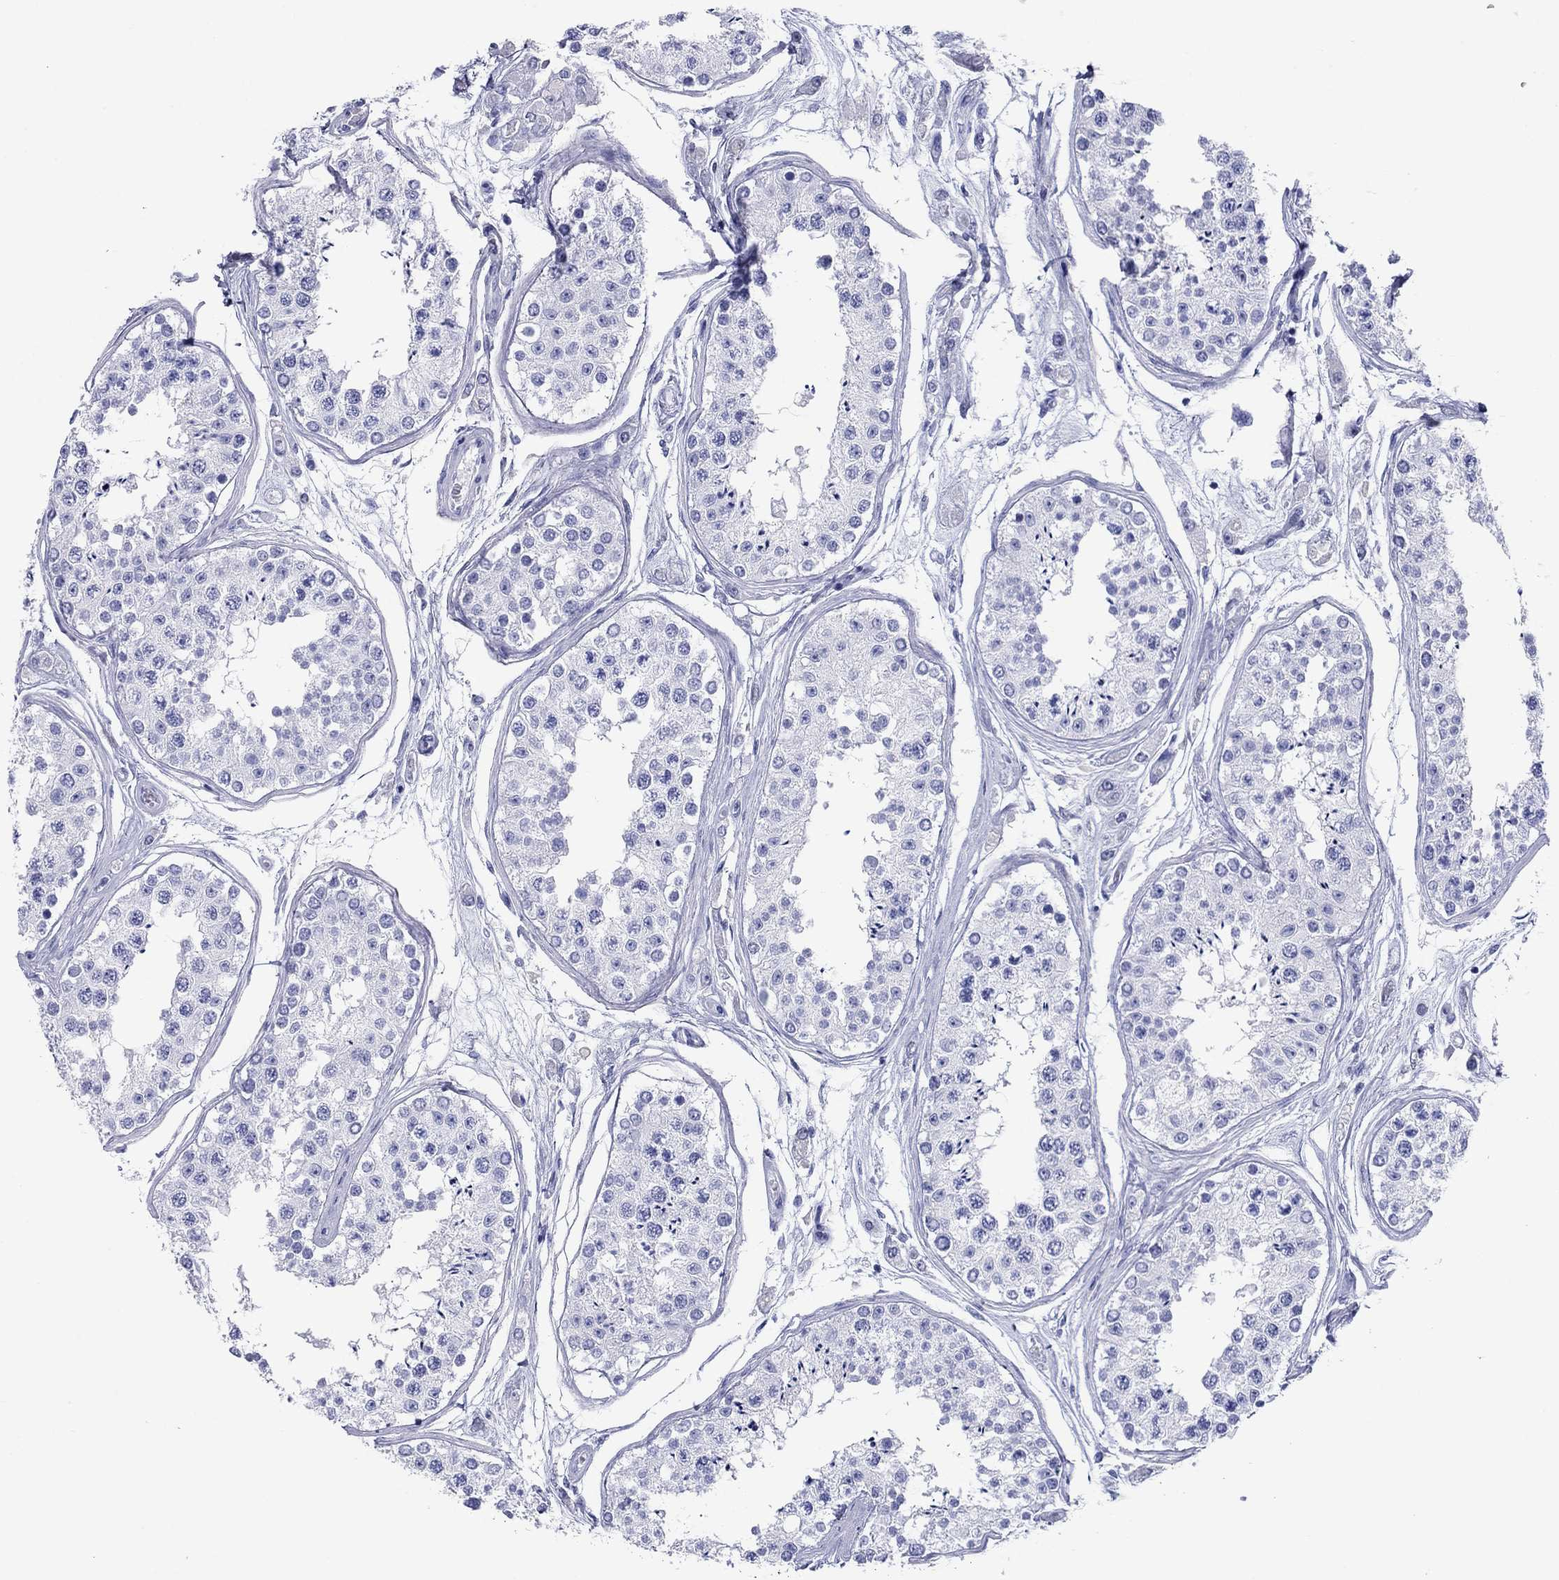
{"staining": {"intensity": "negative", "quantity": "none", "location": "none"}, "tissue": "testis", "cell_type": "Cells in seminiferous ducts", "image_type": "normal", "snomed": [{"axis": "morphology", "description": "Normal tissue, NOS"}, {"axis": "topography", "description": "Testis"}], "caption": "There is no significant positivity in cells in seminiferous ducts of testis. Brightfield microscopy of IHC stained with DAB (brown) and hematoxylin (blue), captured at high magnification.", "gene": "ATP4A", "patient": {"sex": "male", "age": 25}}